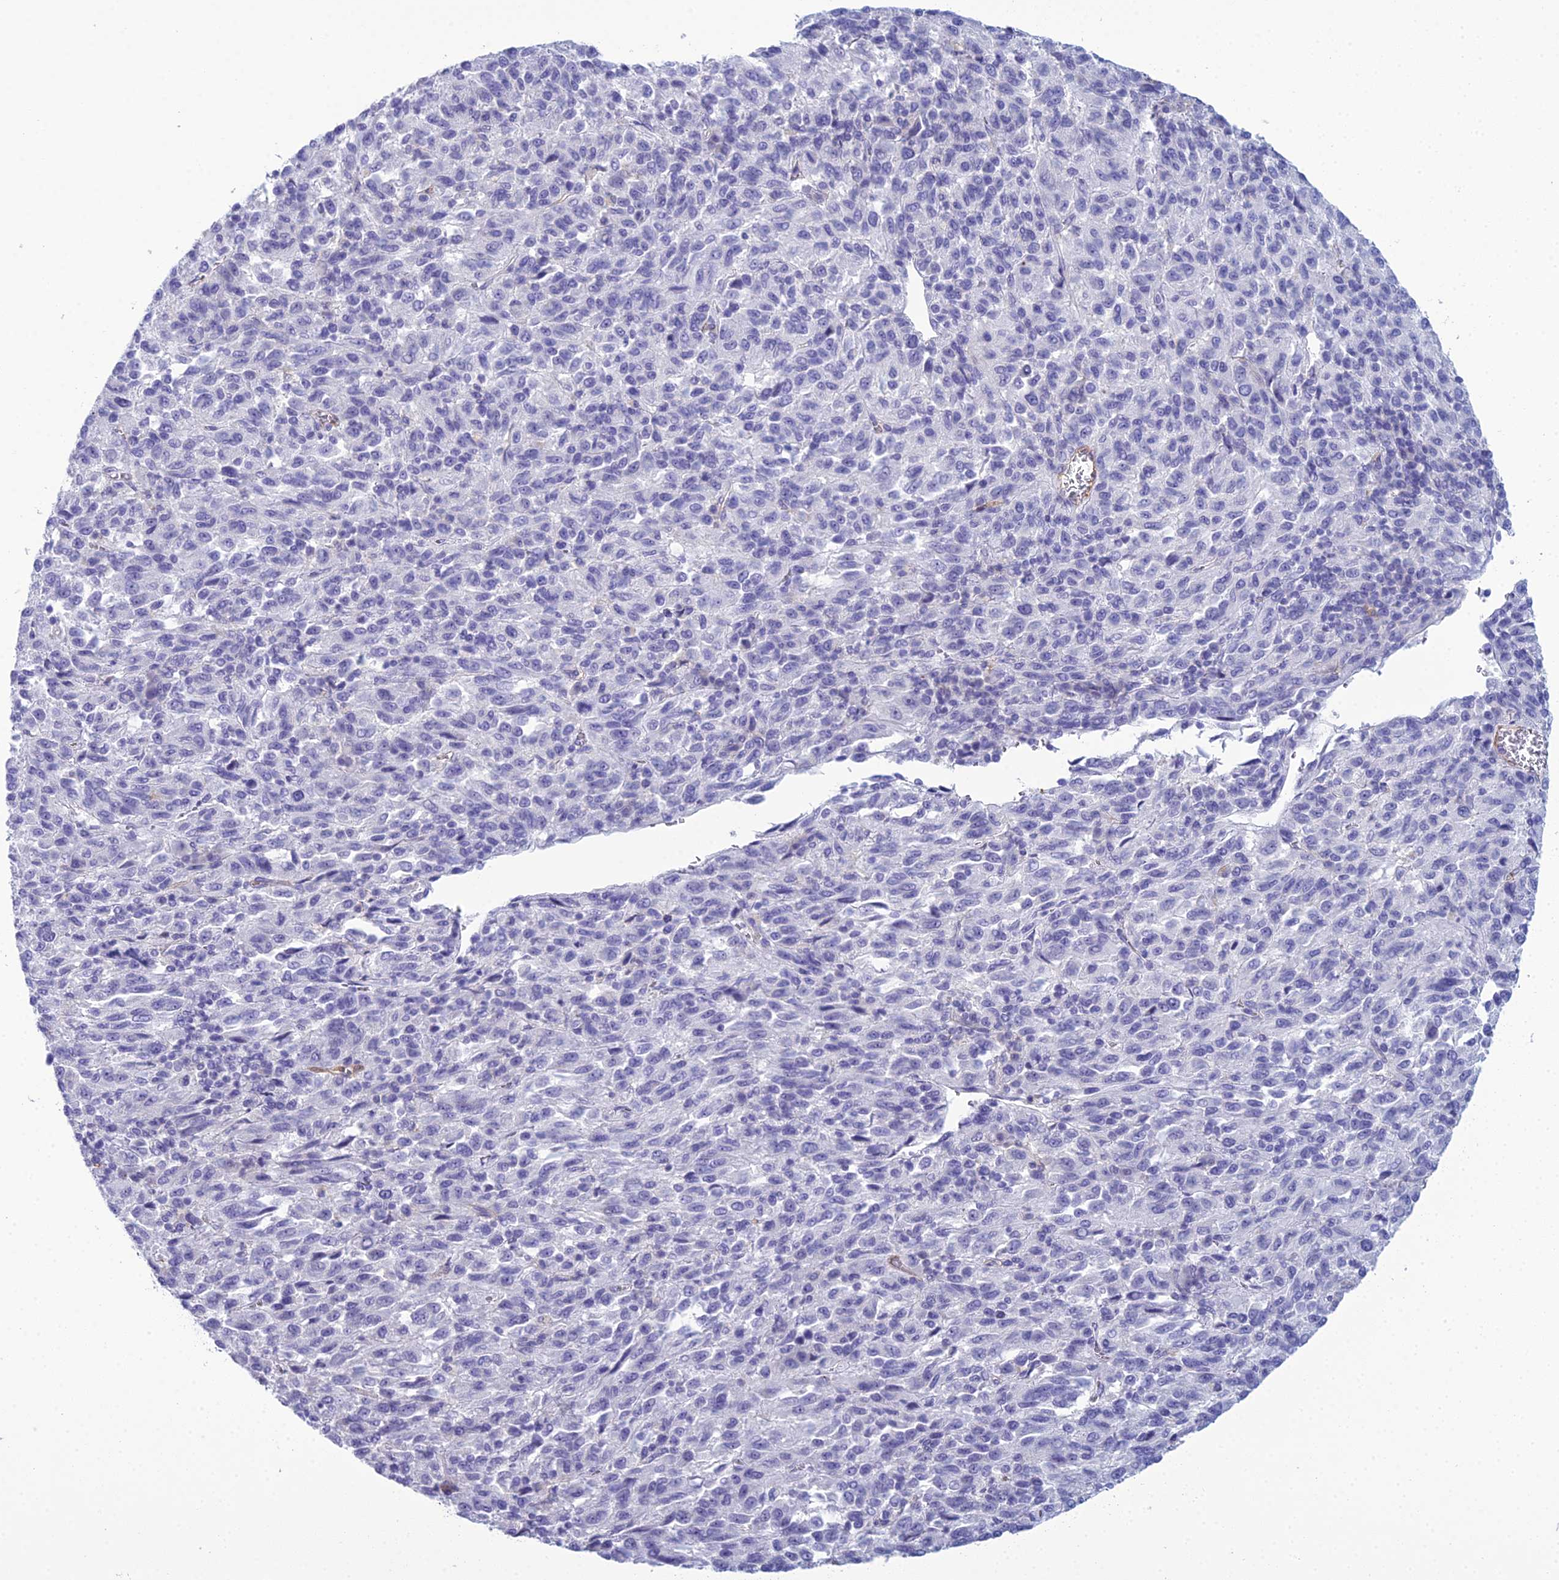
{"staining": {"intensity": "negative", "quantity": "none", "location": "none"}, "tissue": "melanoma", "cell_type": "Tumor cells", "image_type": "cancer", "snomed": [{"axis": "morphology", "description": "Malignant melanoma, Metastatic site"}, {"axis": "topography", "description": "Lung"}], "caption": "Tumor cells show no significant protein expression in melanoma.", "gene": "ACE", "patient": {"sex": "male", "age": 64}}